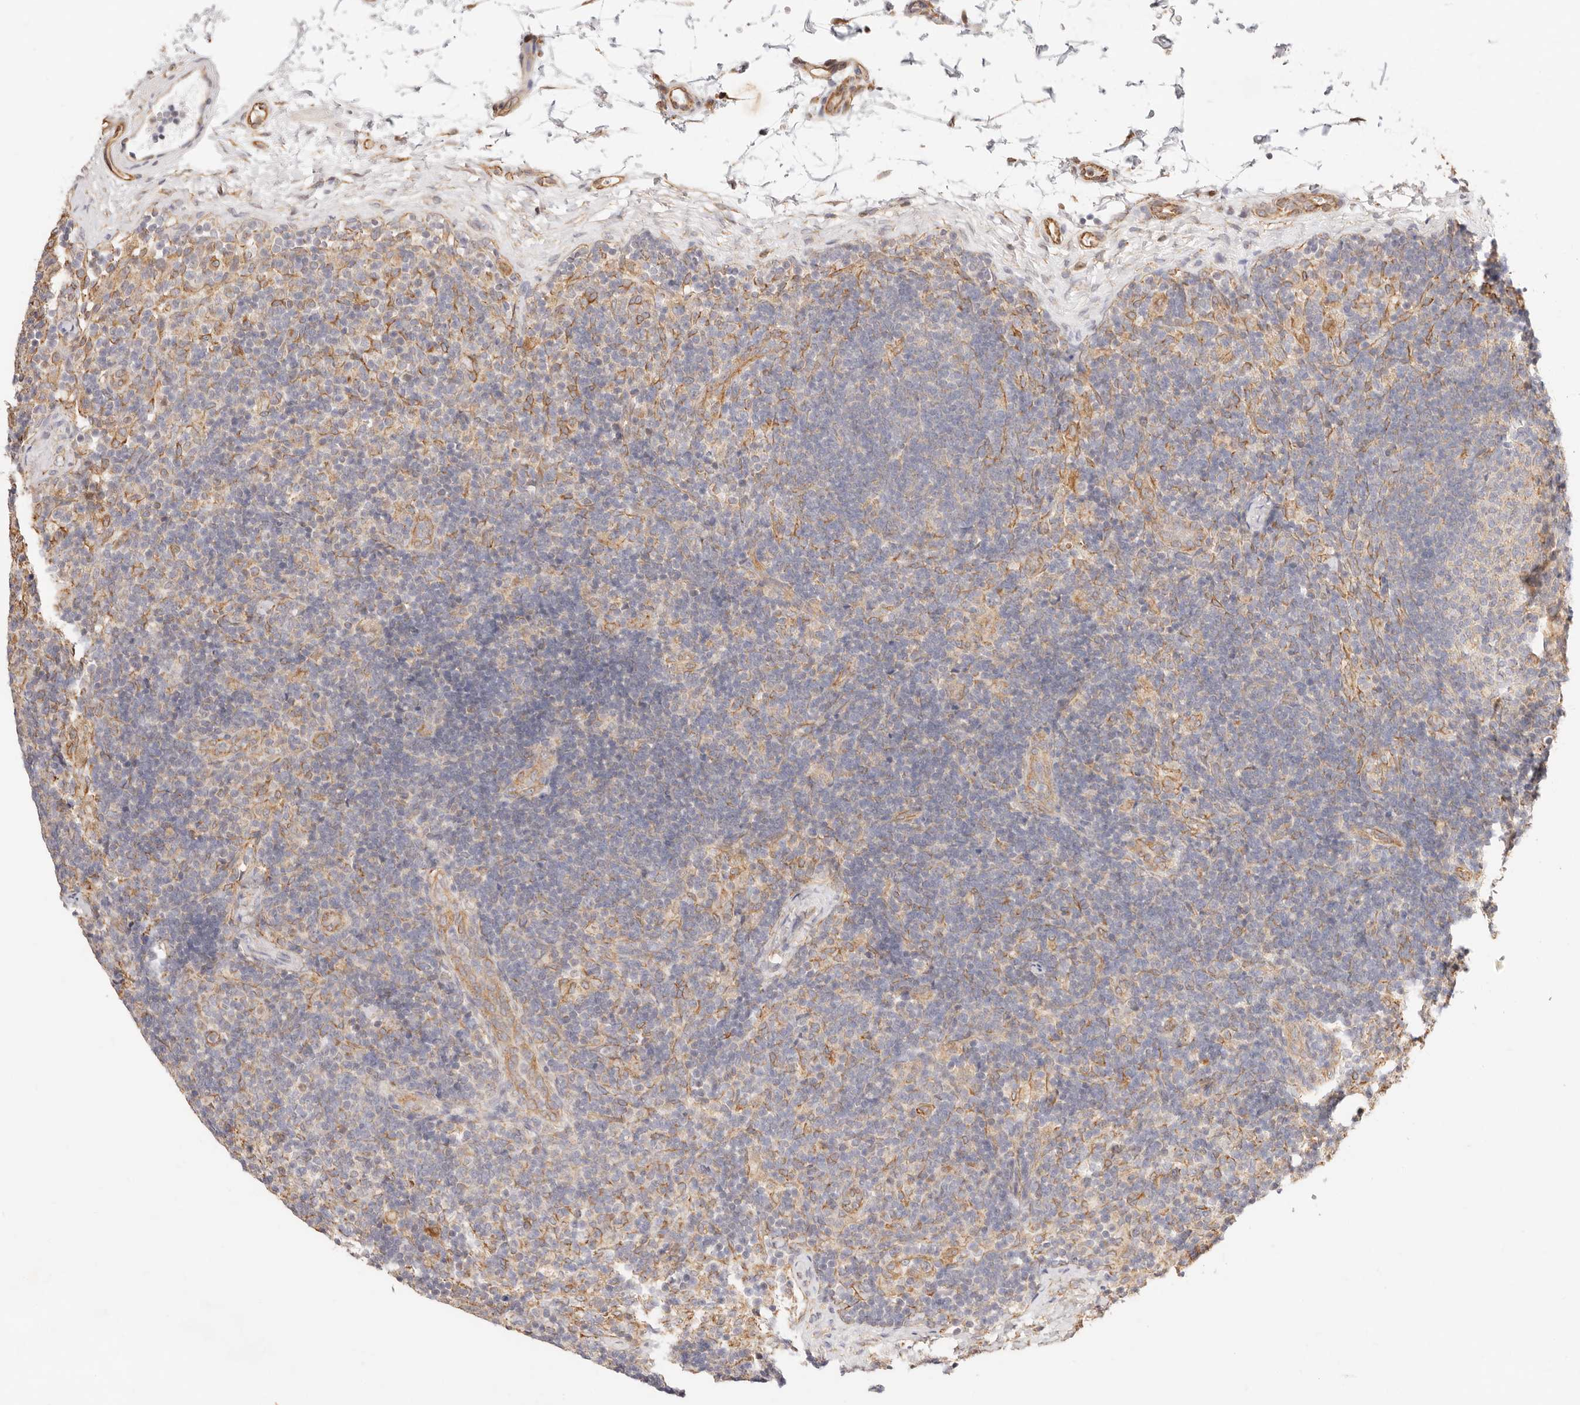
{"staining": {"intensity": "negative", "quantity": "none", "location": "none"}, "tissue": "lymph node", "cell_type": "Germinal center cells", "image_type": "normal", "snomed": [{"axis": "morphology", "description": "Normal tissue, NOS"}, {"axis": "topography", "description": "Lymph node"}], "caption": "Histopathology image shows no significant protein expression in germinal center cells of benign lymph node. (Brightfield microscopy of DAB (3,3'-diaminobenzidine) immunohistochemistry at high magnification).", "gene": "ZC3H11A", "patient": {"sex": "female", "age": 22}}